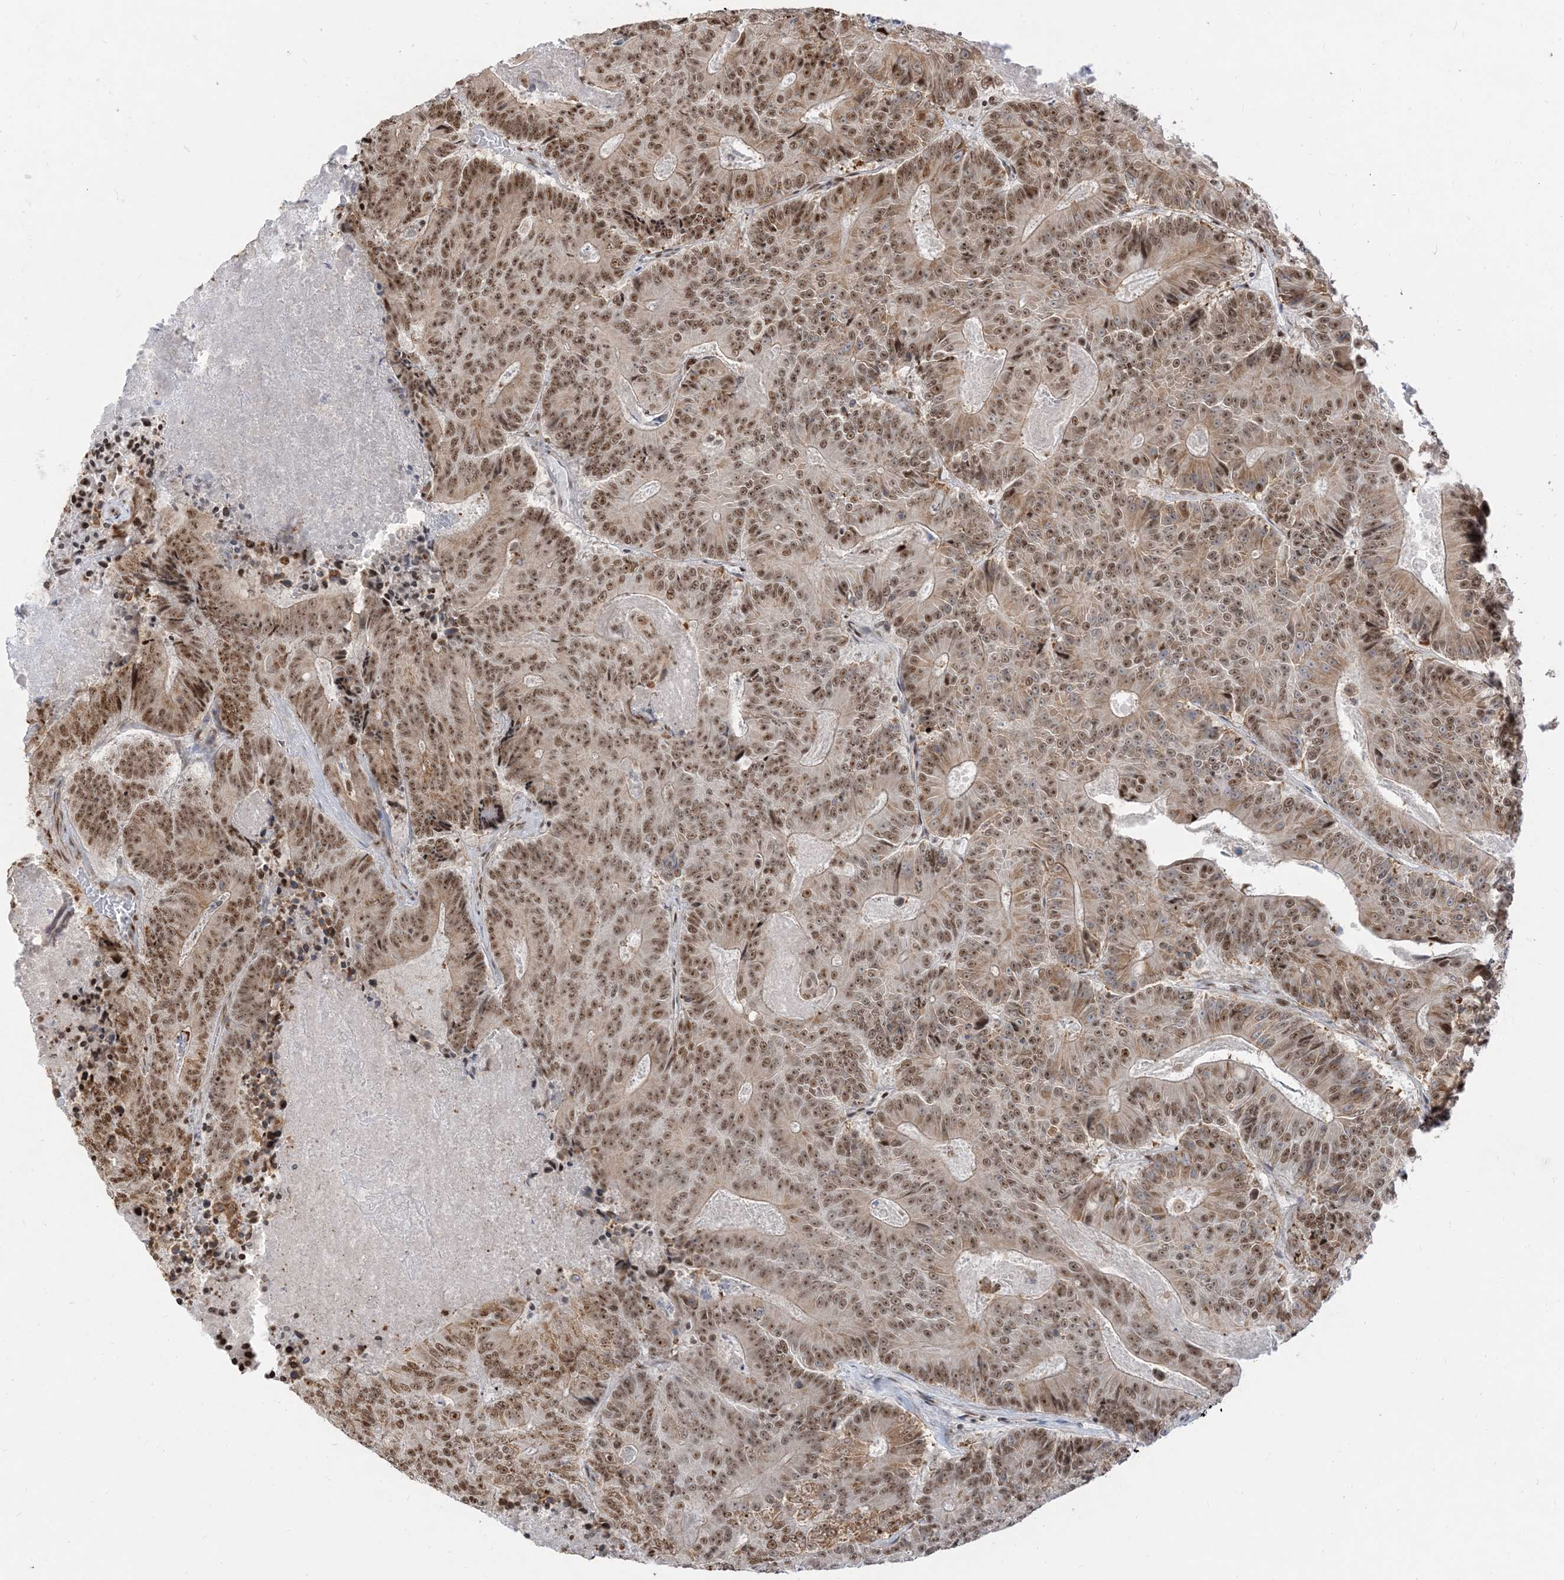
{"staining": {"intensity": "moderate", "quantity": ">75%", "location": "nuclear"}, "tissue": "colorectal cancer", "cell_type": "Tumor cells", "image_type": "cancer", "snomed": [{"axis": "morphology", "description": "Adenocarcinoma, NOS"}, {"axis": "topography", "description": "Colon"}], "caption": "Colorectal cancer stained with DAB (3,3'-diaminobenzidine) immunohistochemistry exhibits medium levels of moderate nuclear expression in approximately >75% of tumor cells.", "gene": "ARGLU1", "patient": {"sex": "male", "age": 83}}